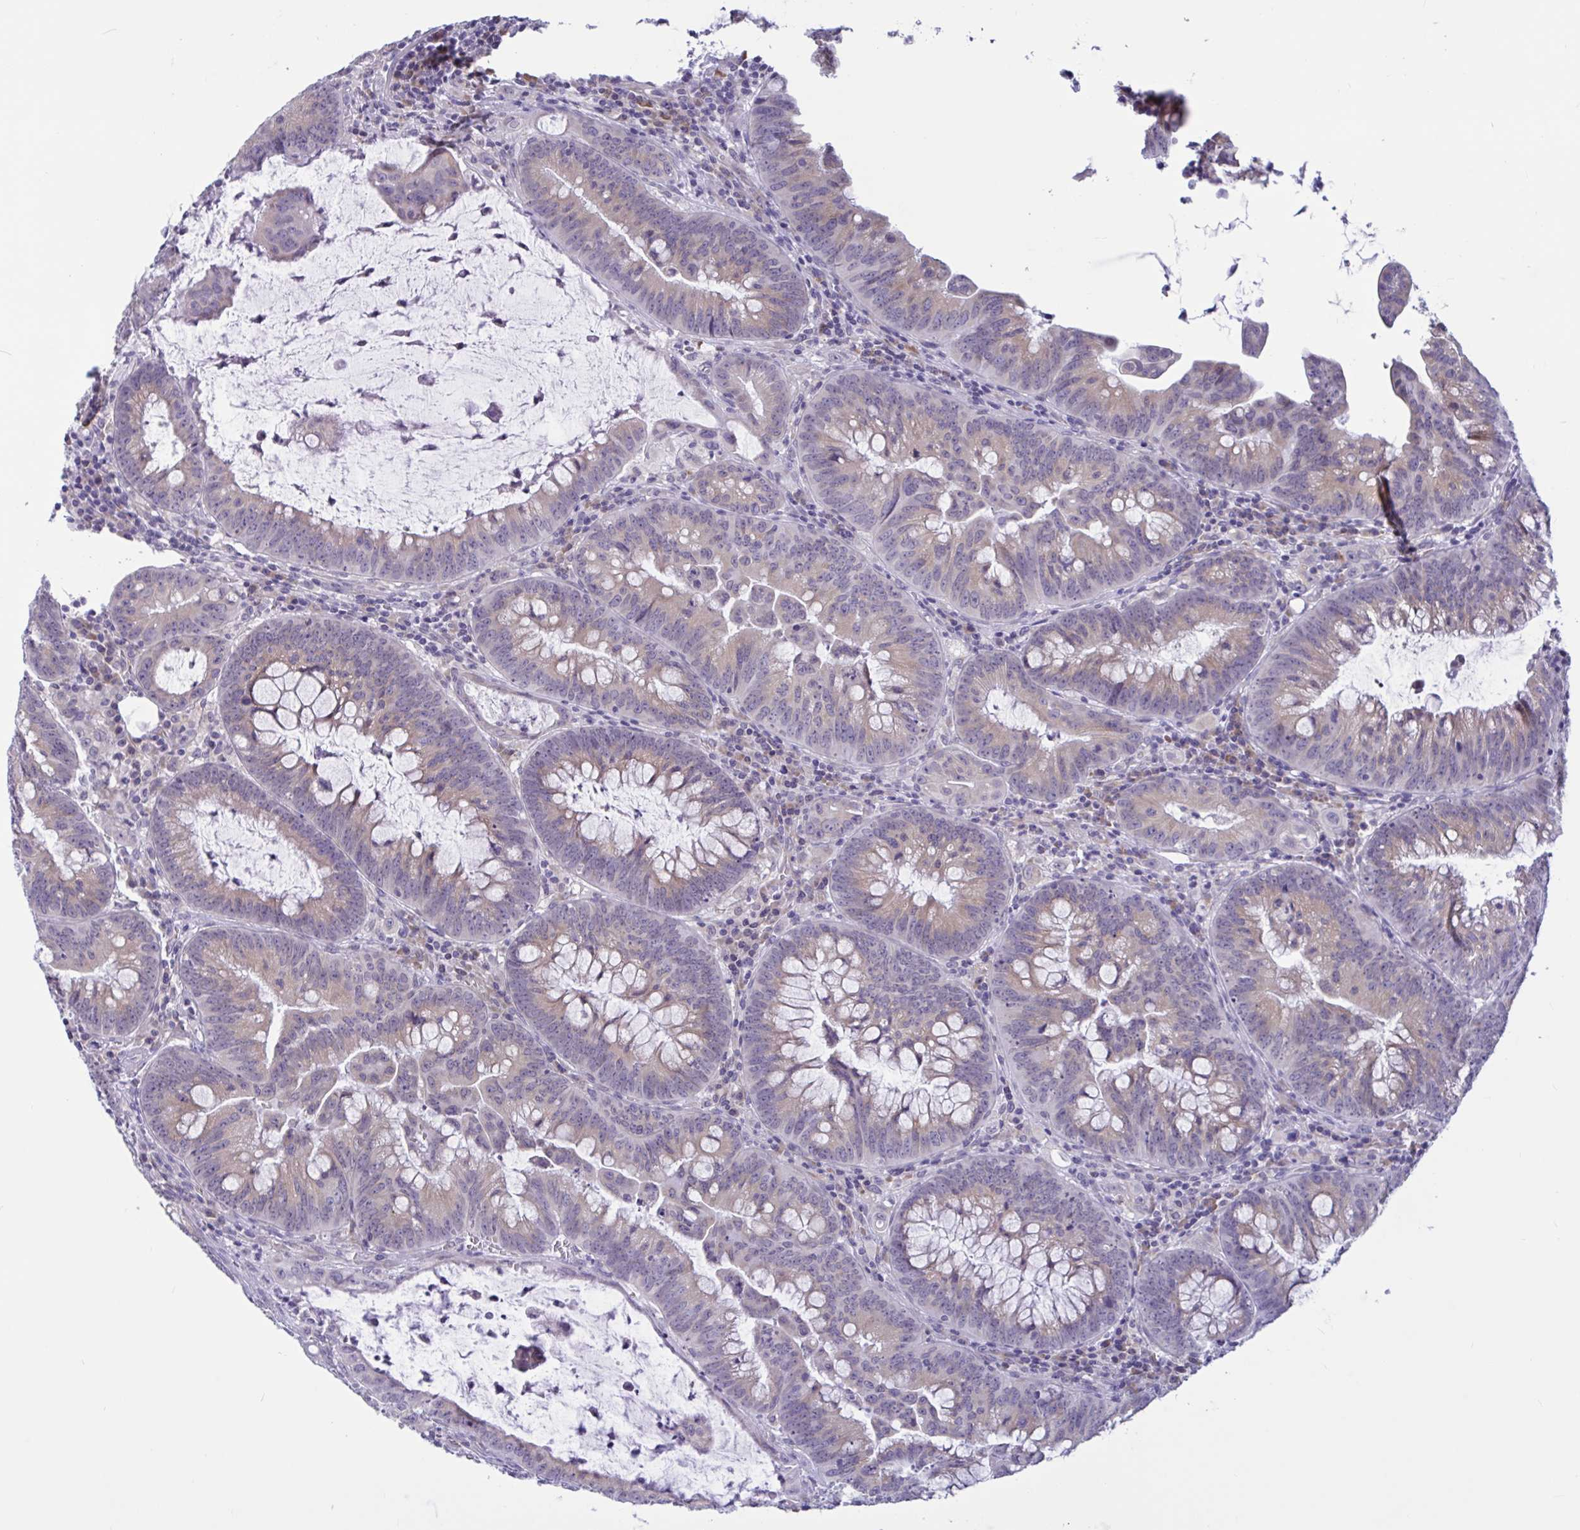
{"staining": {"intensity": "weak", "quantity": "<25%", "location": "cytoplasmic/membranous"}, "tissue": "colorectal cancer", "cell_type": "Tumor cells", "image_type": "cancer", "snomed": [{"axis": "morphology", "description": "Adenocarcinoma, NOS"}, {"axis": "topography", "description": "Colon"}], "caption": "The immunohistochemistry photomicrograph has no significant positivity in tumor cells of colorectal adenocarcinoma tissue. The staining was performed using DAB (3,3'-diaminobenzidine) to visualize the protein expression in brown, while the nuclei were stained in blue with hematoxylin (Magnification: 20x).", "gene": "CAMLG", "patient": {"sex": "male", "age": 62}}